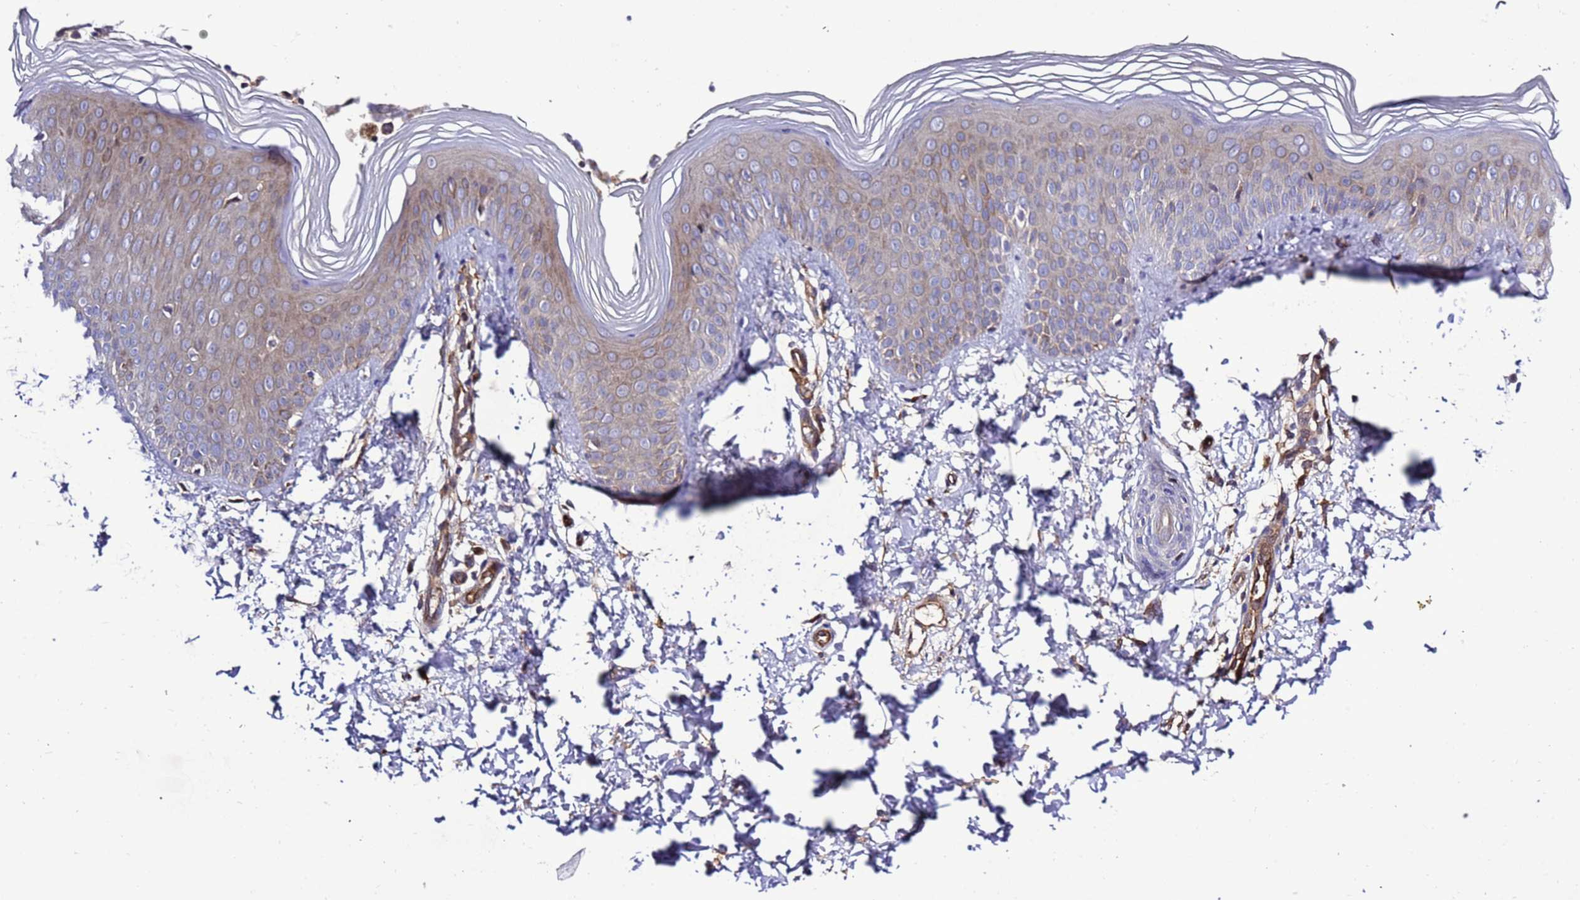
{"staining": {"intensity": "weak", "quantity": "<25%", "location": "cytoplasmic/membranous"}, "tissue": "skin", "cell_type": "Epidermal cells", "image_type": "normal", "snomed": [{"axis": "morphology", "description": "Normal tissue, NOS"}, {"axis": "morphology", "description": "Inflammation, NOS"}, {"axis": "topography", "description": "Soft tissue"}, {"axis": "topography", "description": "Anal"}], "caption": "Immunohistochemical staining of normal human skin displays no significant expression in epidermal cells. The staining is performed using DAB (3,3'-diaminobenzidine) brown chromogen with nuclei counter-stained in using hematoxylin.", "gene": "FOXRED1", "patient": {"sex": "female", "age": 15}}